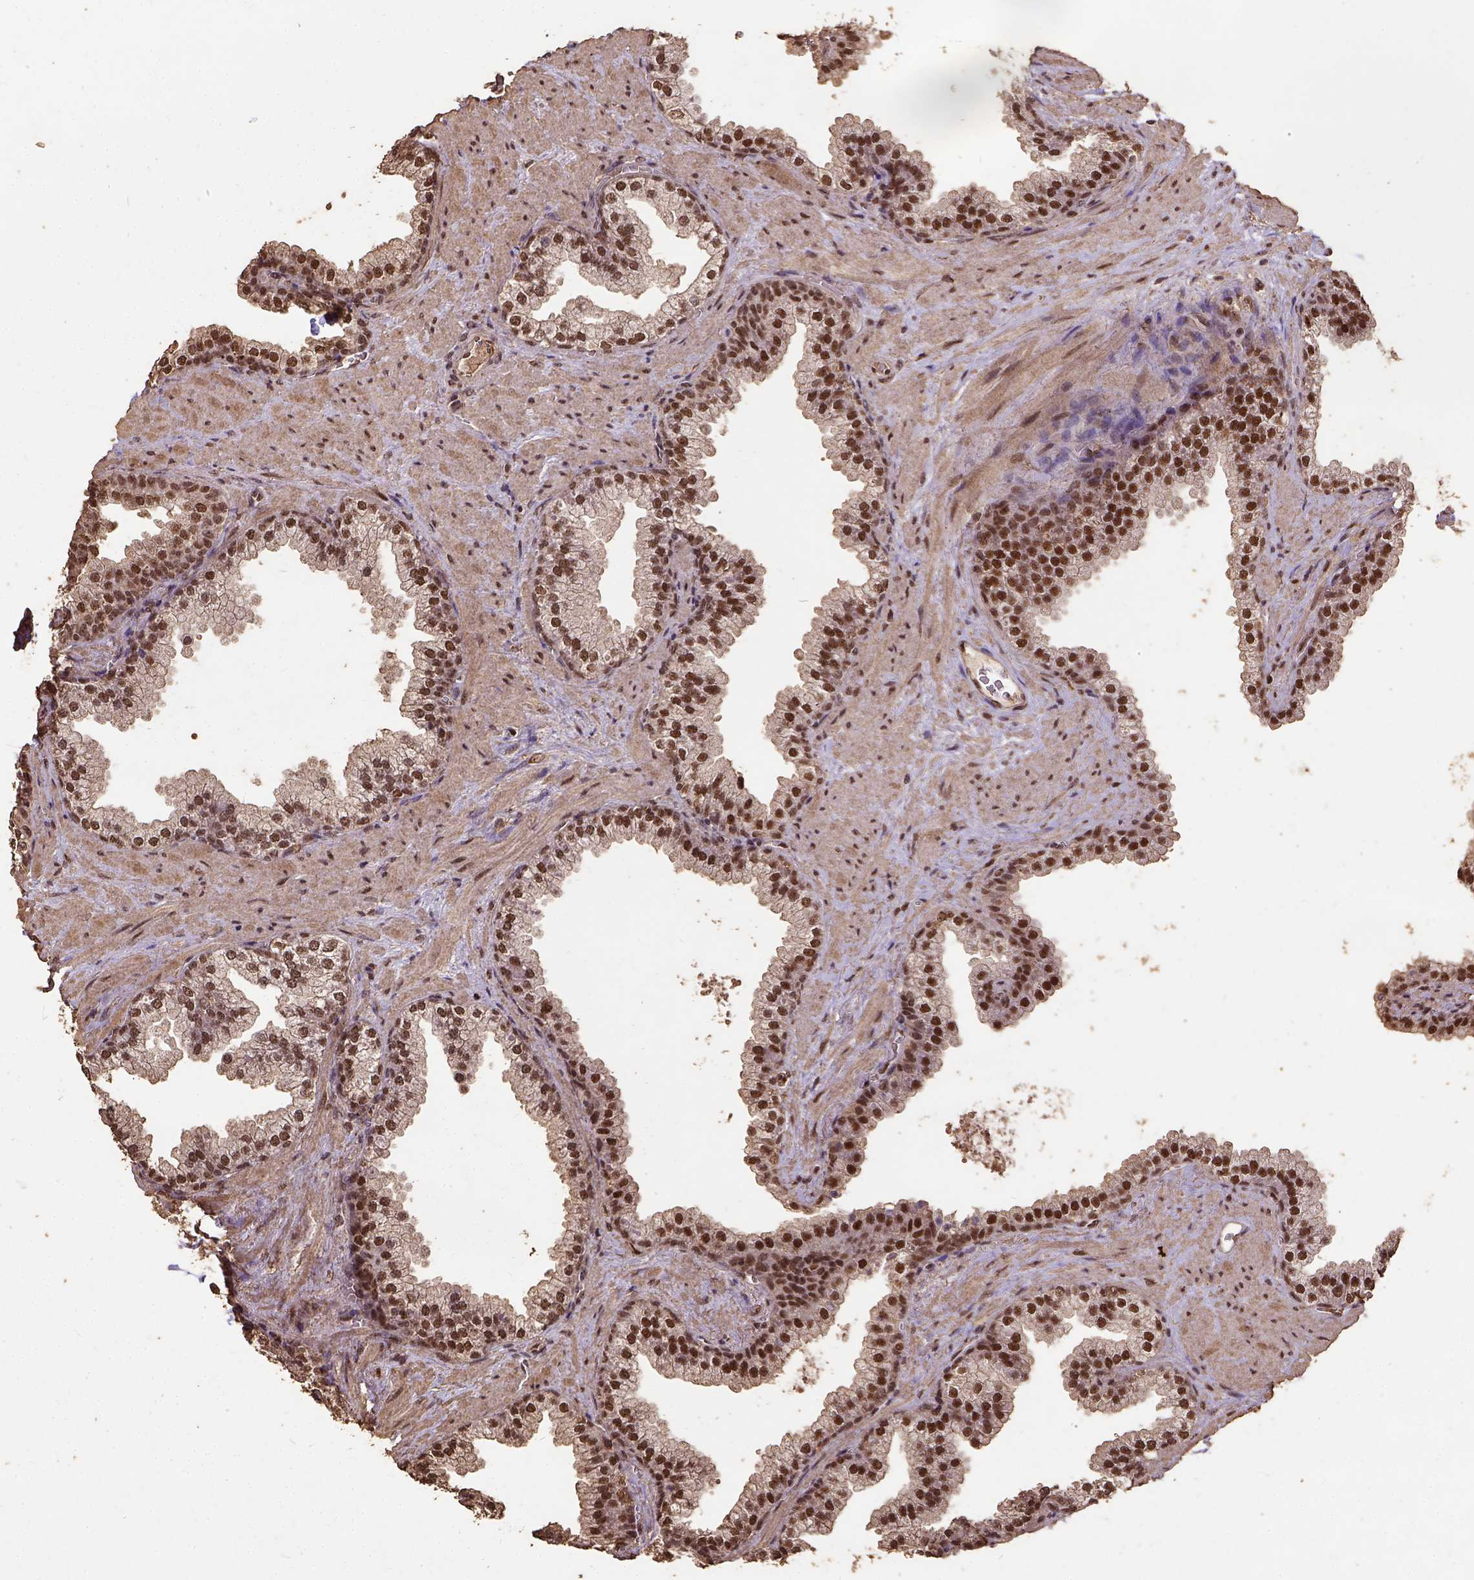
{"staining": {"intensity": "moderate", "quantity": ">75%", "location": "cytoplasmic/membranous,nuclear"}, "tissue": "prostate", "cell_type": "Glandular cells", "image_type": "normal", "snomed": [{"axis": "morphology", "description": "Normal tissue, NOS"}, {"axis": "topography", "description": "Prostate"}], "caption": "IHC histopathology image of normal prostate: prostate stained using immunohistochemistry (IHC) reveals medium levels of moderate protein expression localized specifically in the cytoplasmic/membranous,nuclear of glandular cells, appearing as a cytoplasmic/membranous,nuclear brown color.", "gene": "NACC1", "patient": {"sex": "male", "age": 79}}